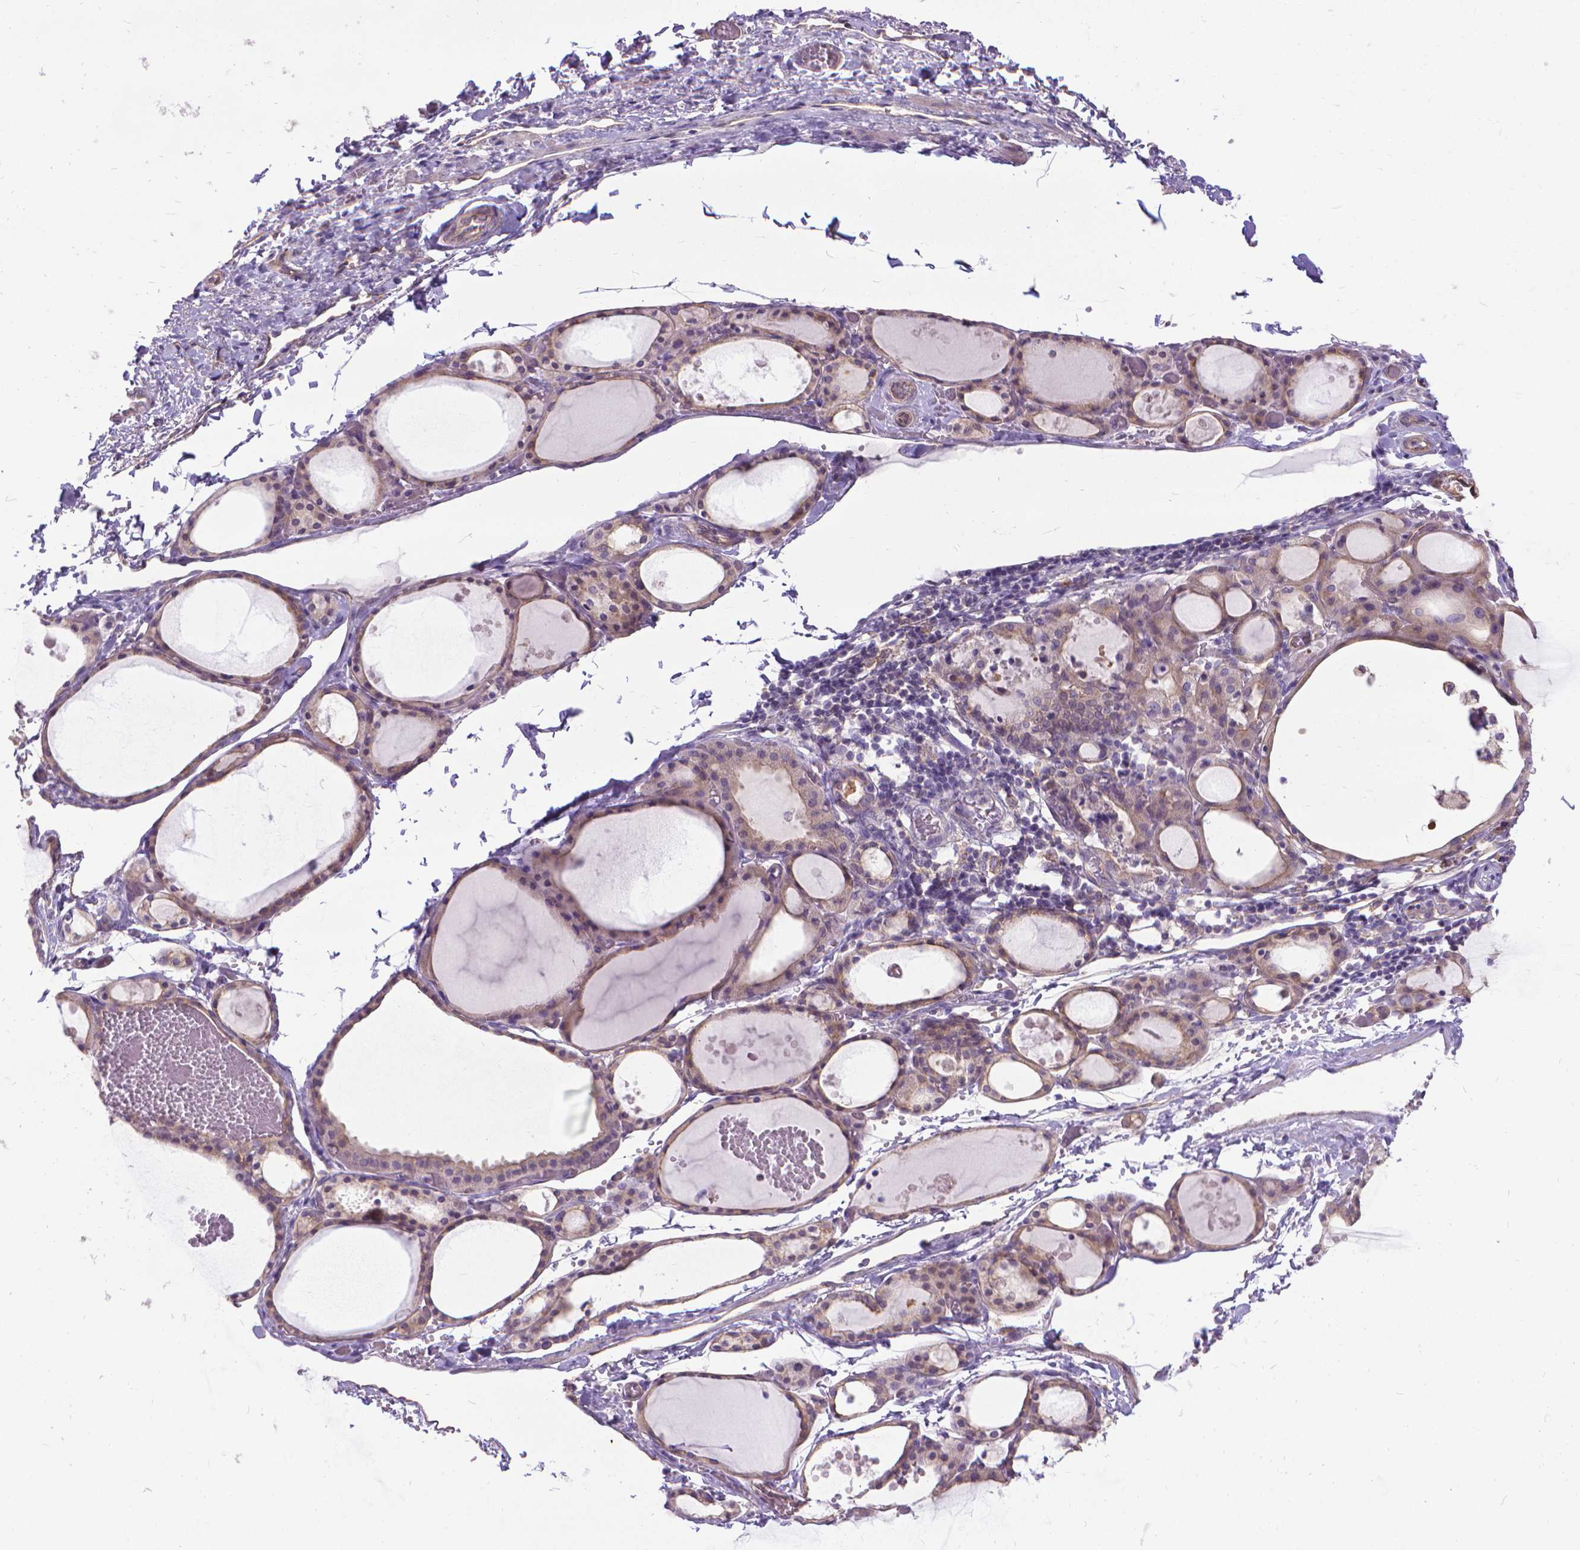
{"staining": {"intensity": "weak", "quantity": "25%-75%", "location": "cytoplasmic/membranous"}, "tissue": "thyroid gland", "cell_type": "Glandular cells", "image_type": "normal", "snomed": [{"axis": "morphology", "description": "Normal tissue, NOS"}, {"axis": "topography", "description": "Thyroid gland"}], "caption": "A low amount of weak cytoplasmic/membranous staining is present in approximately 25%-75% of glandular cells in benign thyroid gland.", "gene": "CFAP299", "patient": {"sex": "male", "age": 68}}